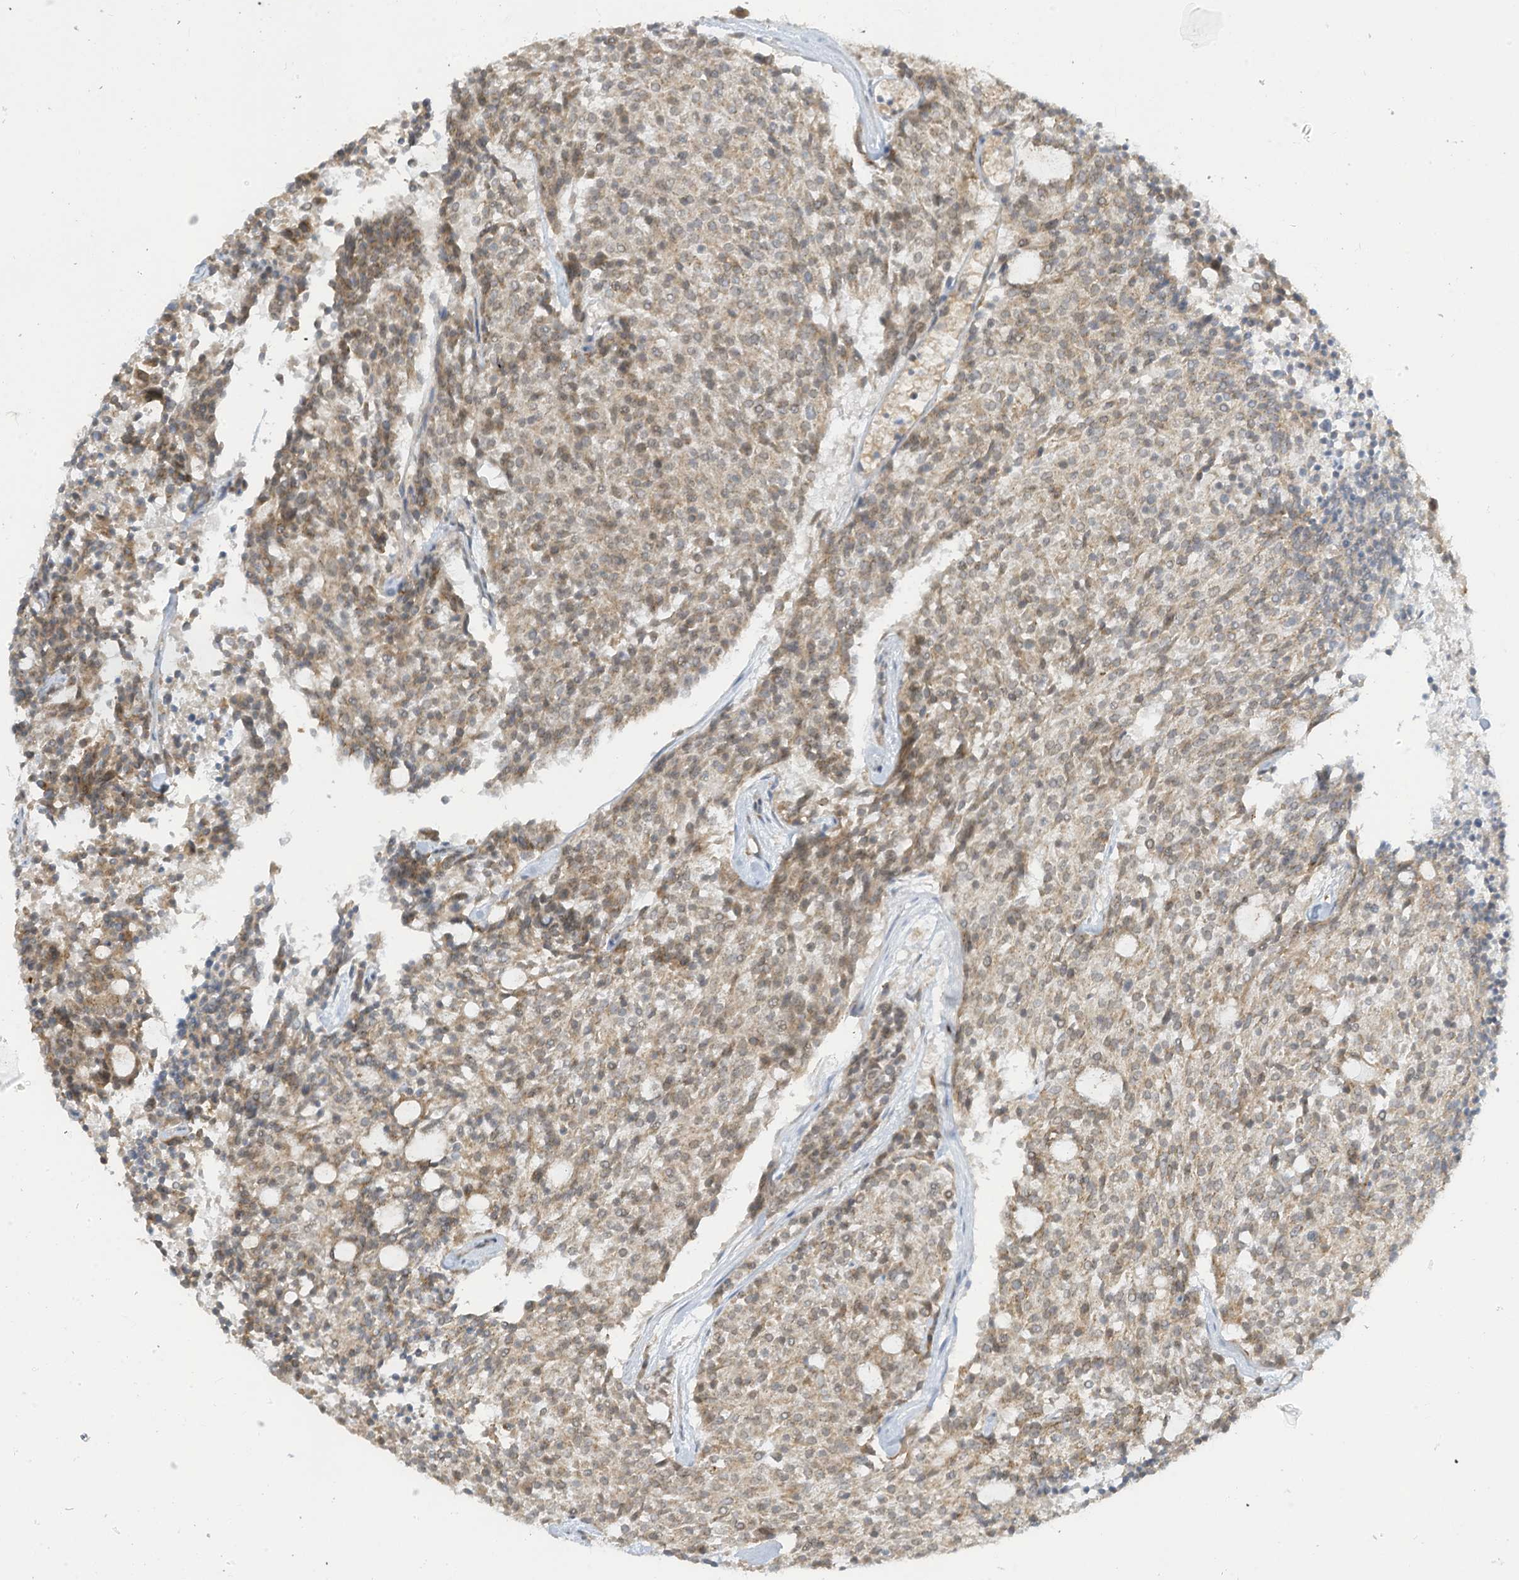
{"staining": {"intensity": "weak", "quantity": "25%-75%", "location": "cytoplasmic/membranous"}, "tissue": "carcinoid", "cell_type": "Tumor cells", "image_type": "cancer", "snomed": [{"axis": "morphology", "description": "Carcinoid, malignant, NOS"}, {"axis": "topography", "description": "Pancreas"}], "caption": "Immunohistochemistry (DAB (3,3'-diaminobenzidine)) staining of human carcinoid reveals weak cytoplasmic/membranous protein staining in about 25%-75% of tumor cells.", "gene": "PARVG", "patient": {"sex": "female", "age": 54}}